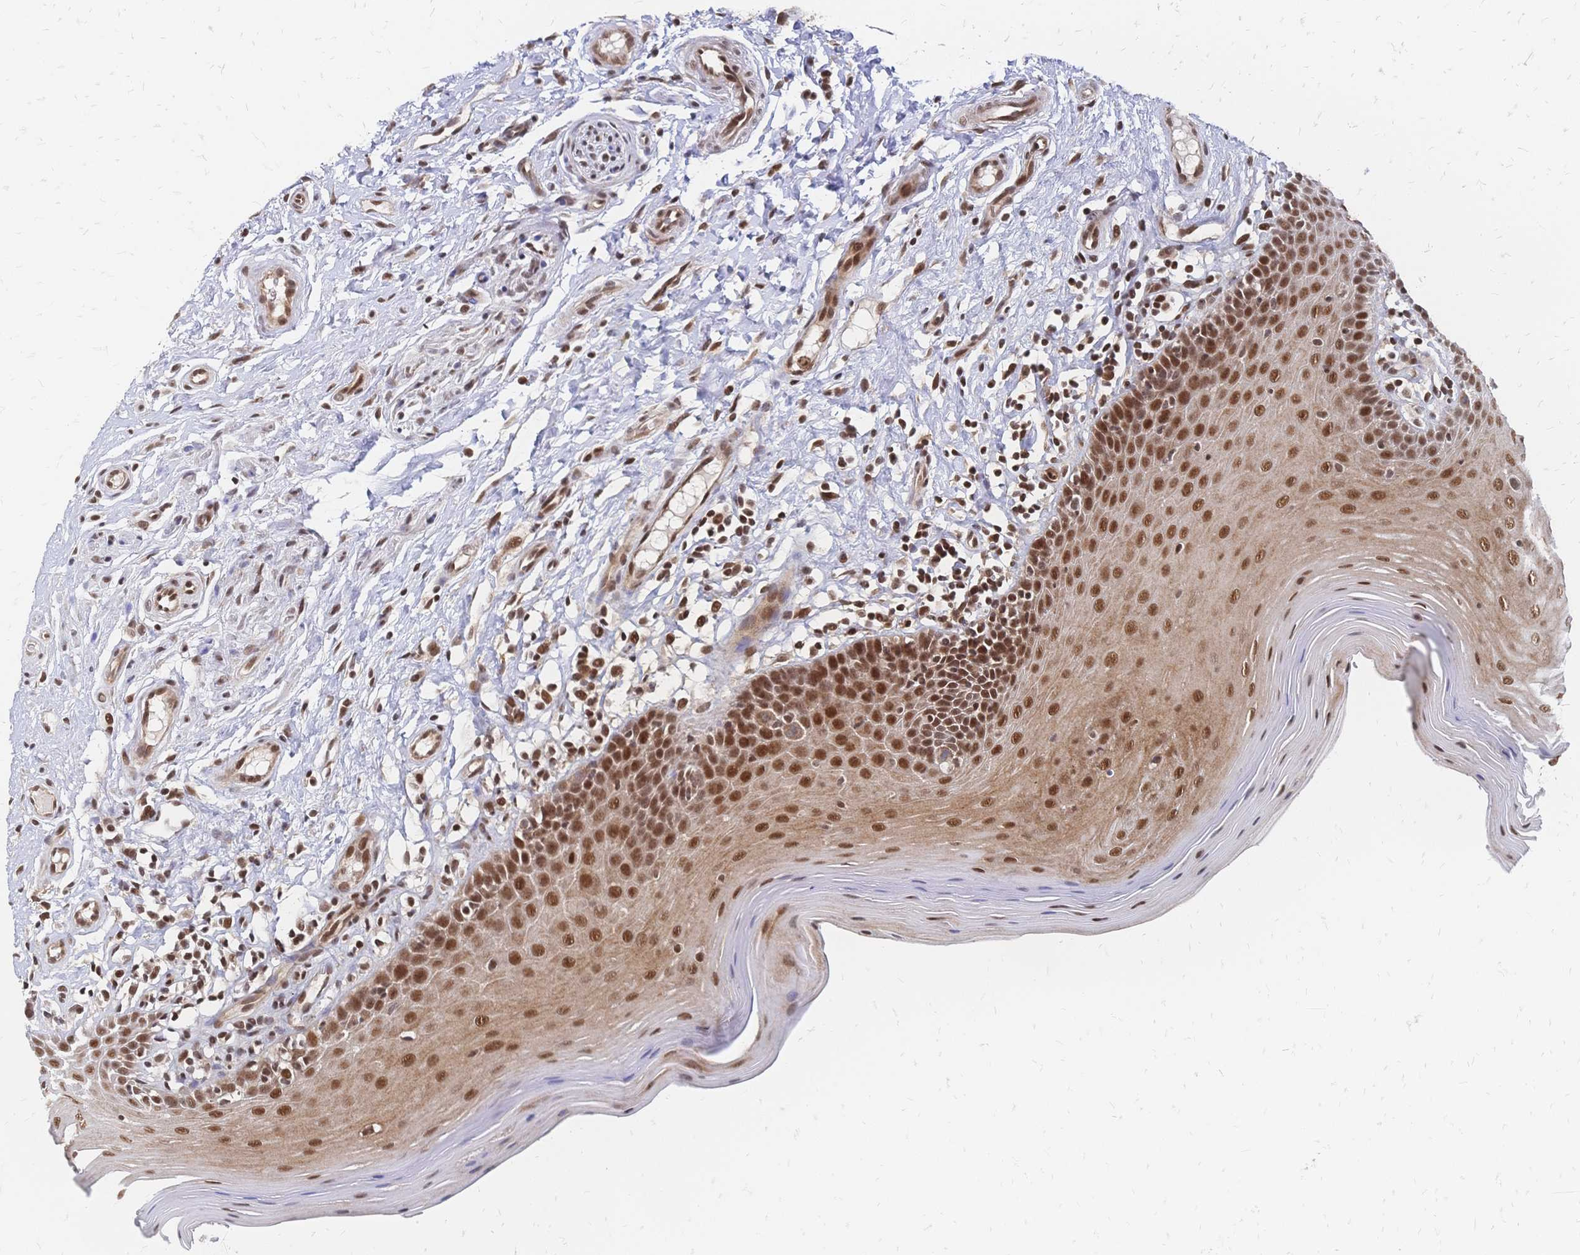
{"staining": {"intensity": "strong", "quantity": ">75%", "location": "nuclear"}, "tissue": "oral mucosa", "cell_type": "Squamous epithelial cells", "image_type": "normal", "snomed": [{"axis": "morphology", "description": "Normal tissue, NOS"}, {"axis": "topography", "description": "Oral tissue"}, {"axis": "topography", "description": "Tounge, NOS"}], "caption": "Strong nuclear positivity is seen in approximately >75% of squamous epithelial cells in unremarkable oral mucosa. (DAB IHC, brown staining for protein, blue staining for nuclei).", "gene": "NELFA", "patient": {"sex": "female", "age": 58}}